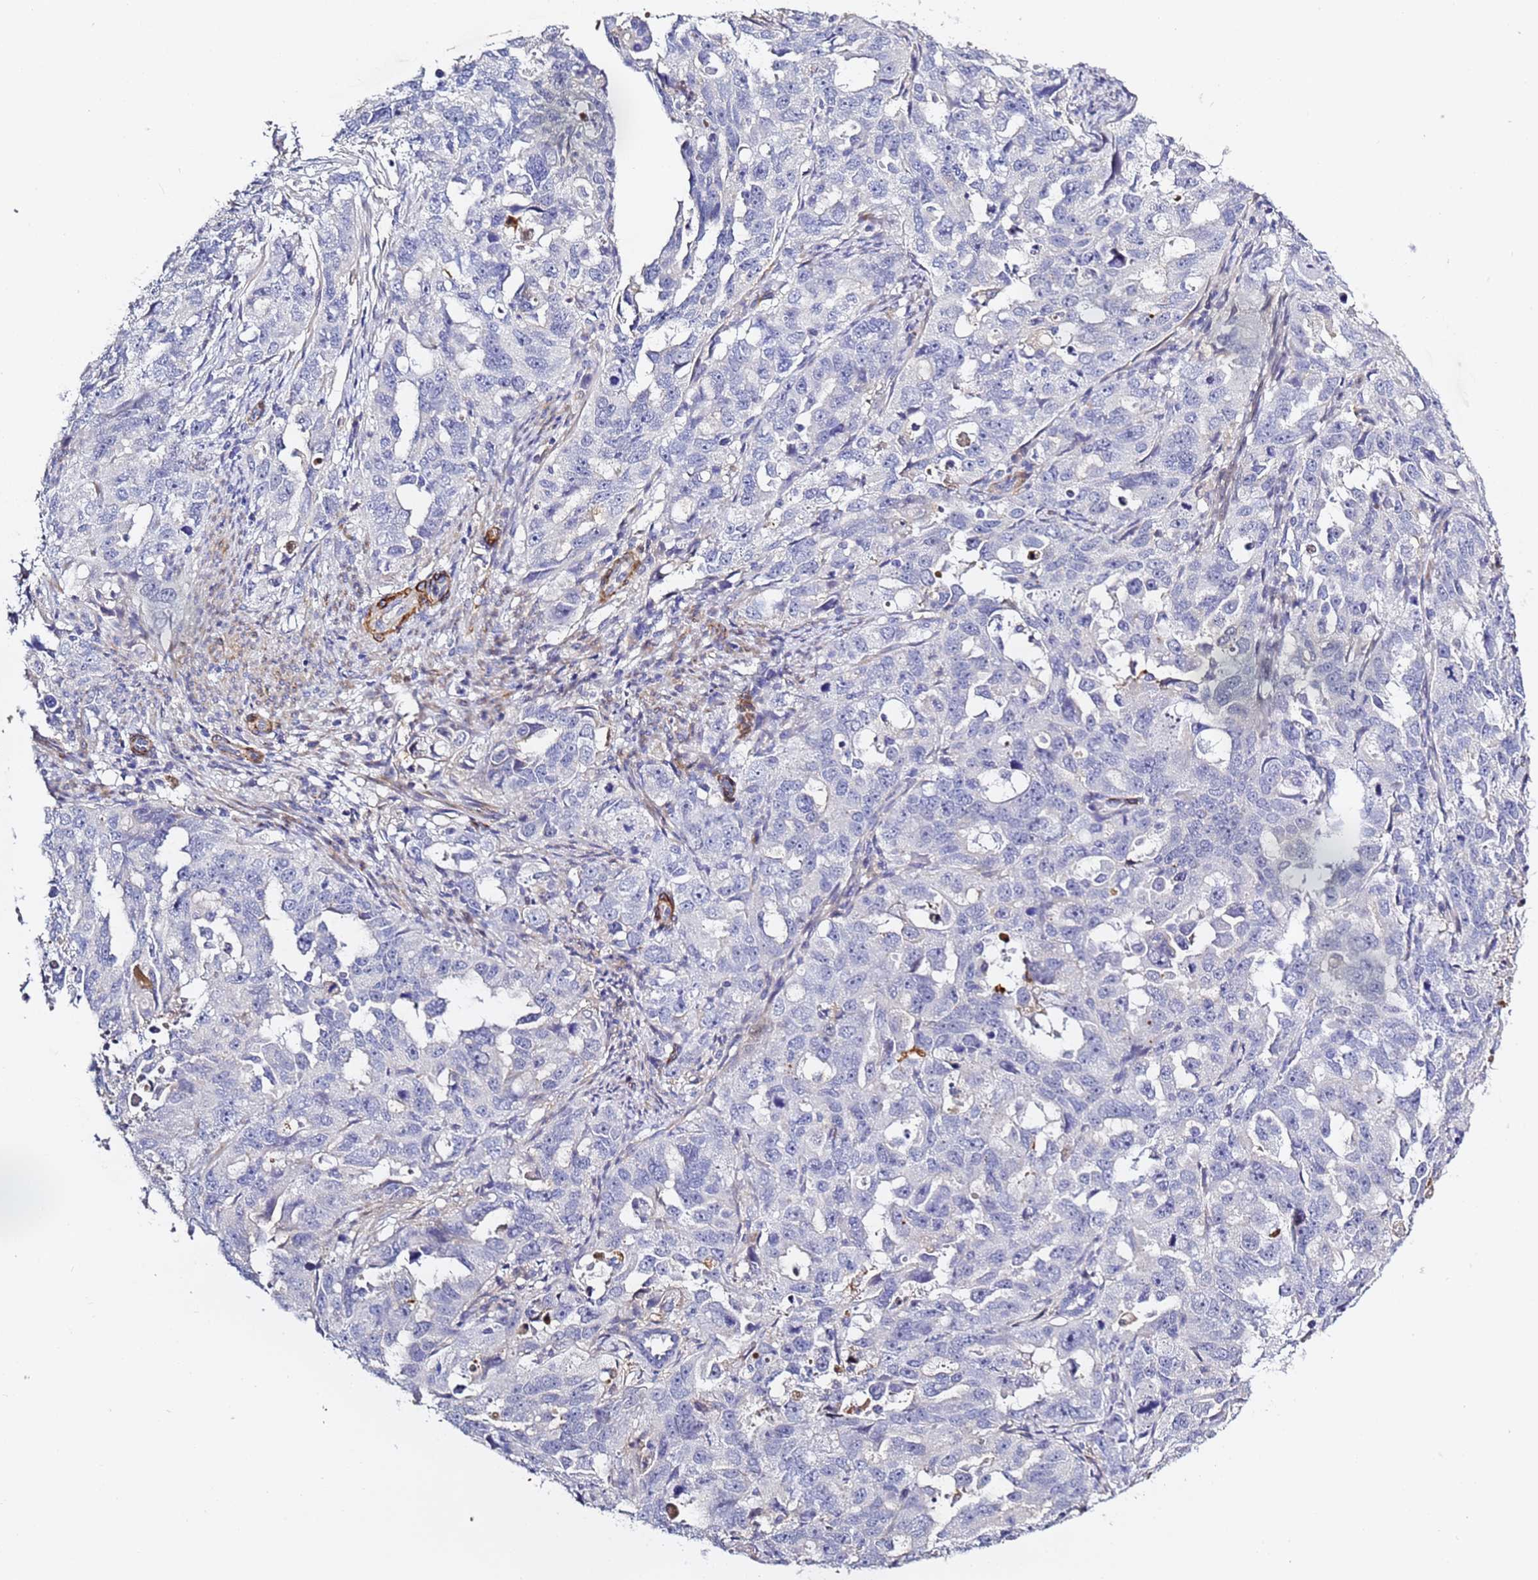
{"staining": {"intensity": "negative", "quantity": "none", "location": "none"}, "tissue": "endometrial cancer", "cell_type": "Tumor cells", "image_type": "cancer", "snomed": [{"axis": "morphology", "description": "Adenocarcinoma, NOS"}, {"axis": "topography", "description": "Endometrium"}], "caption": "The photomicrograph reveals no significant staining in tumor cells of adenocarcinoma (endometrial).", "gene": "CFH", "patient": {"sex": "female", "age": 65}}